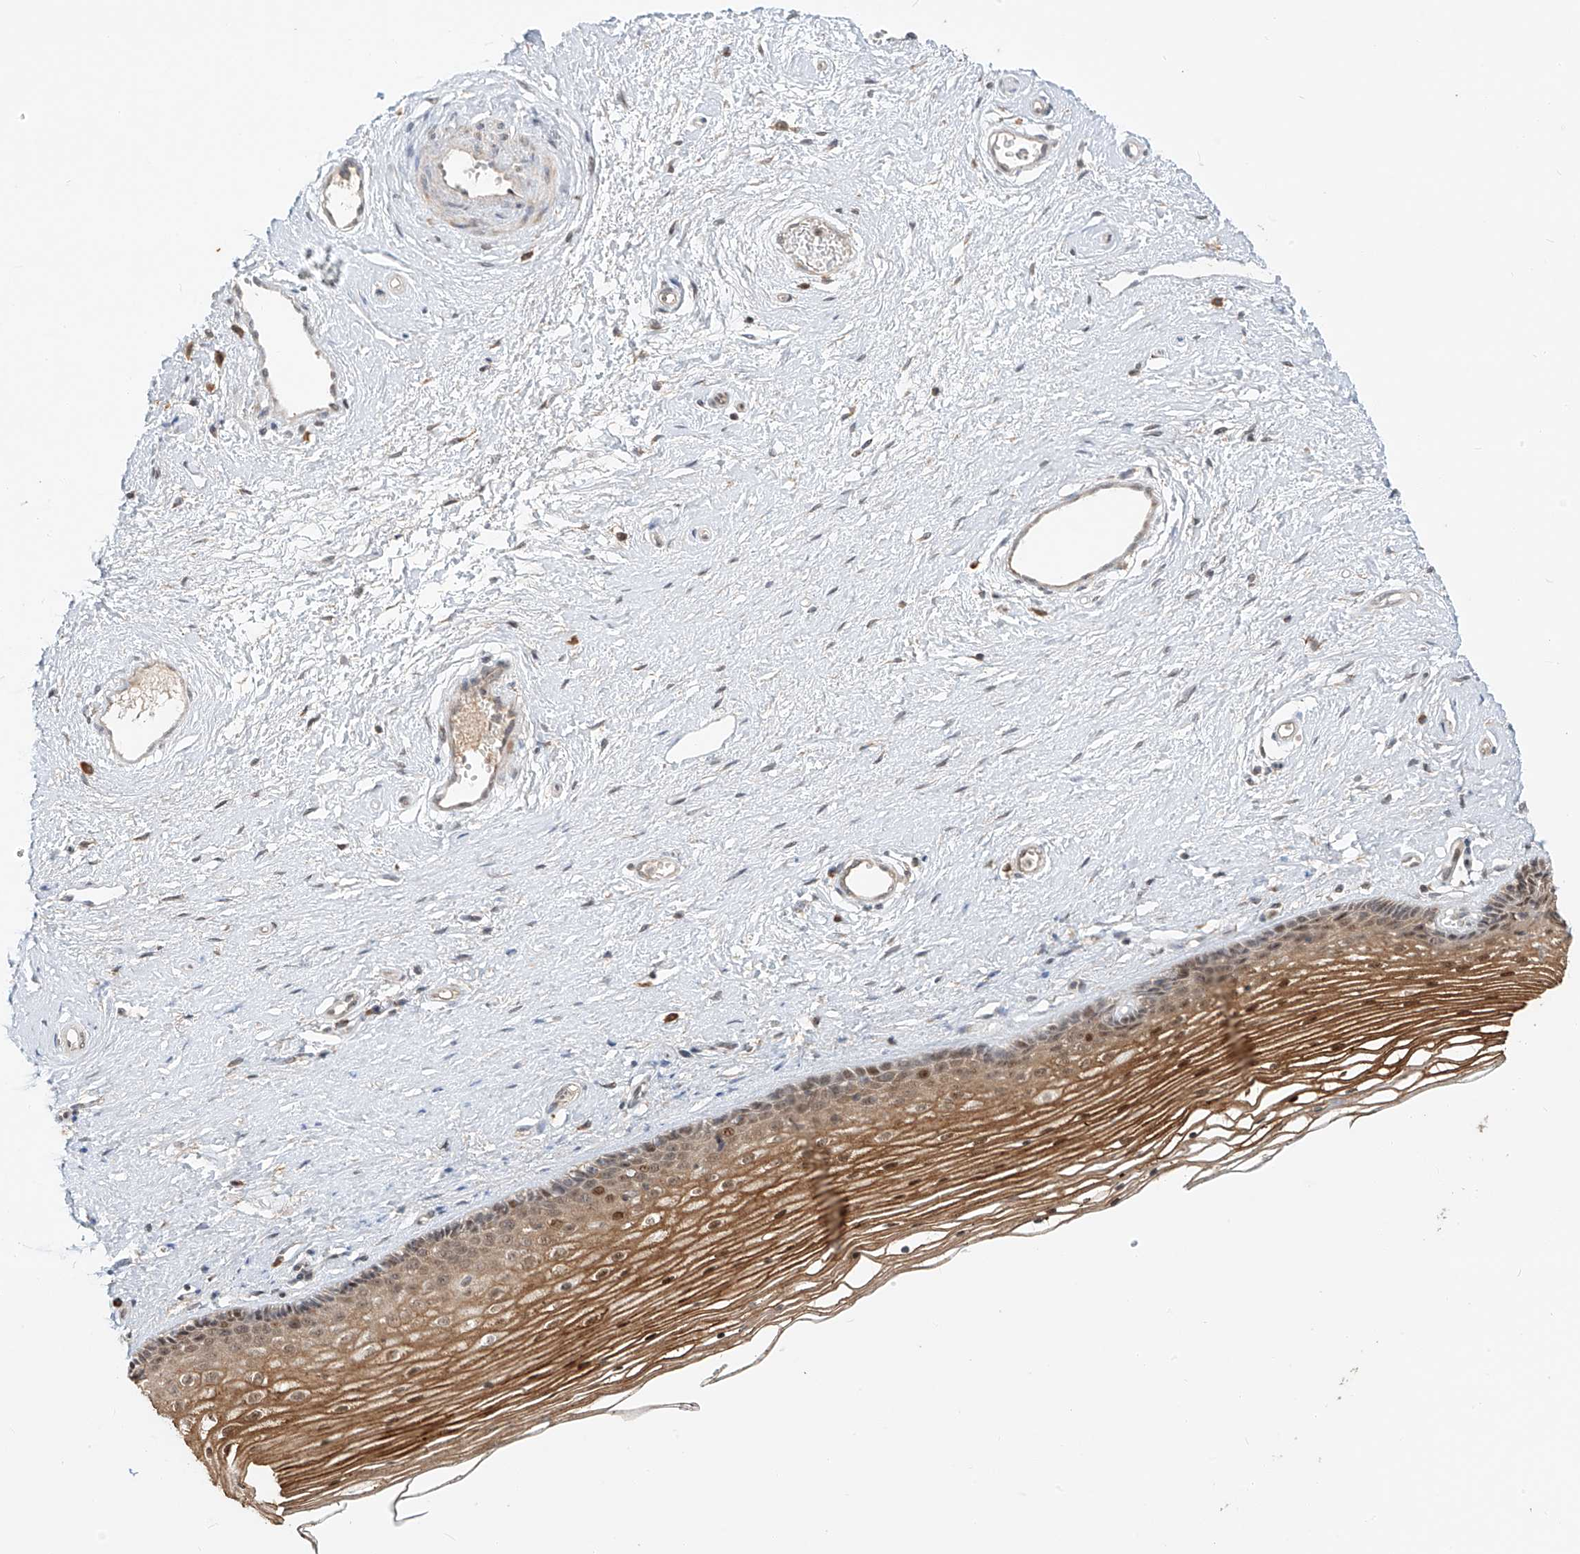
{"staining": {"intensity": "moderate", "quantity": ">75%", "location": "cytoplasmic/membranous,nuclear"}, "tissue": "vagina", "cell_type": "Squamous epithelial cells", "image_type": "normal", "snomed": [{"axis": "morphology", "description": "Normal tissue, NOS"}, {"axis": "topography", "description": "Vagina"}], "caption": "Vagina stained with a brown dye shows moderate cytoplasmic/membranous,nuclear positive expression in about >75% of squamous epithelial cells.", "gene": "SYTL3", "patient": {"sex": "female", "age": 46}}